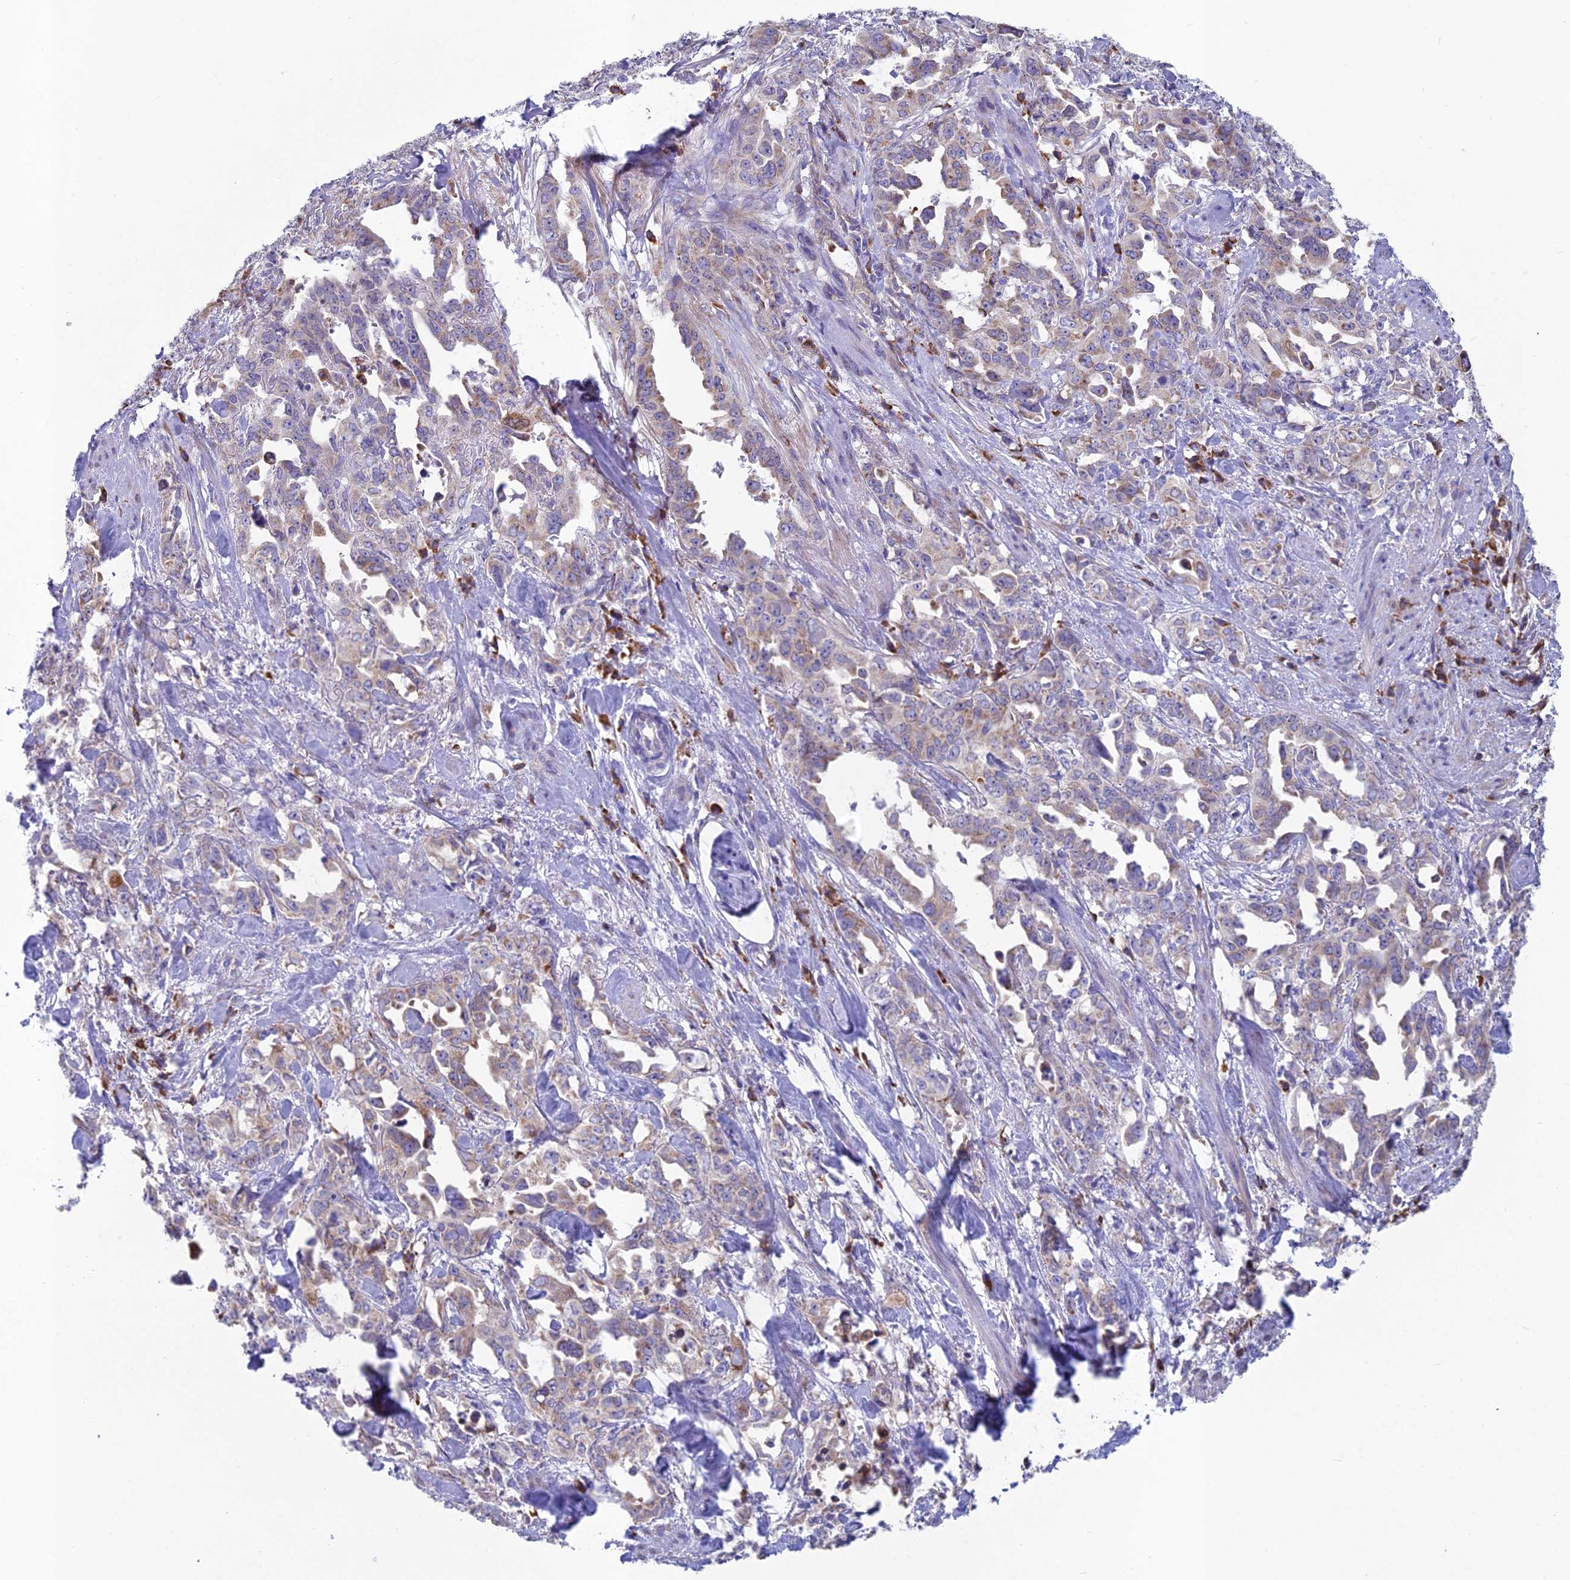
{"staining": {"intensity": "weak", "quantity": "<25%", "location": "cytoplasmic/membranous"}, "tissue": "endometrial cancer", "cell_type": "Tumor cells", "image_type": "cancer", "snomed": [{"axis": "morphology", "description": "Adenocarcinoma, NOS"}, {"axis": "topography", "description": "Endometrium"}], "caption": "This is an immunohistochemistry photomicrograph of human endometrial cancer (adenocarcinoma). There is no positivity in tumor cells.", "gene": "ABI3BP", "patient": {"sex": "female", "age": 65}}